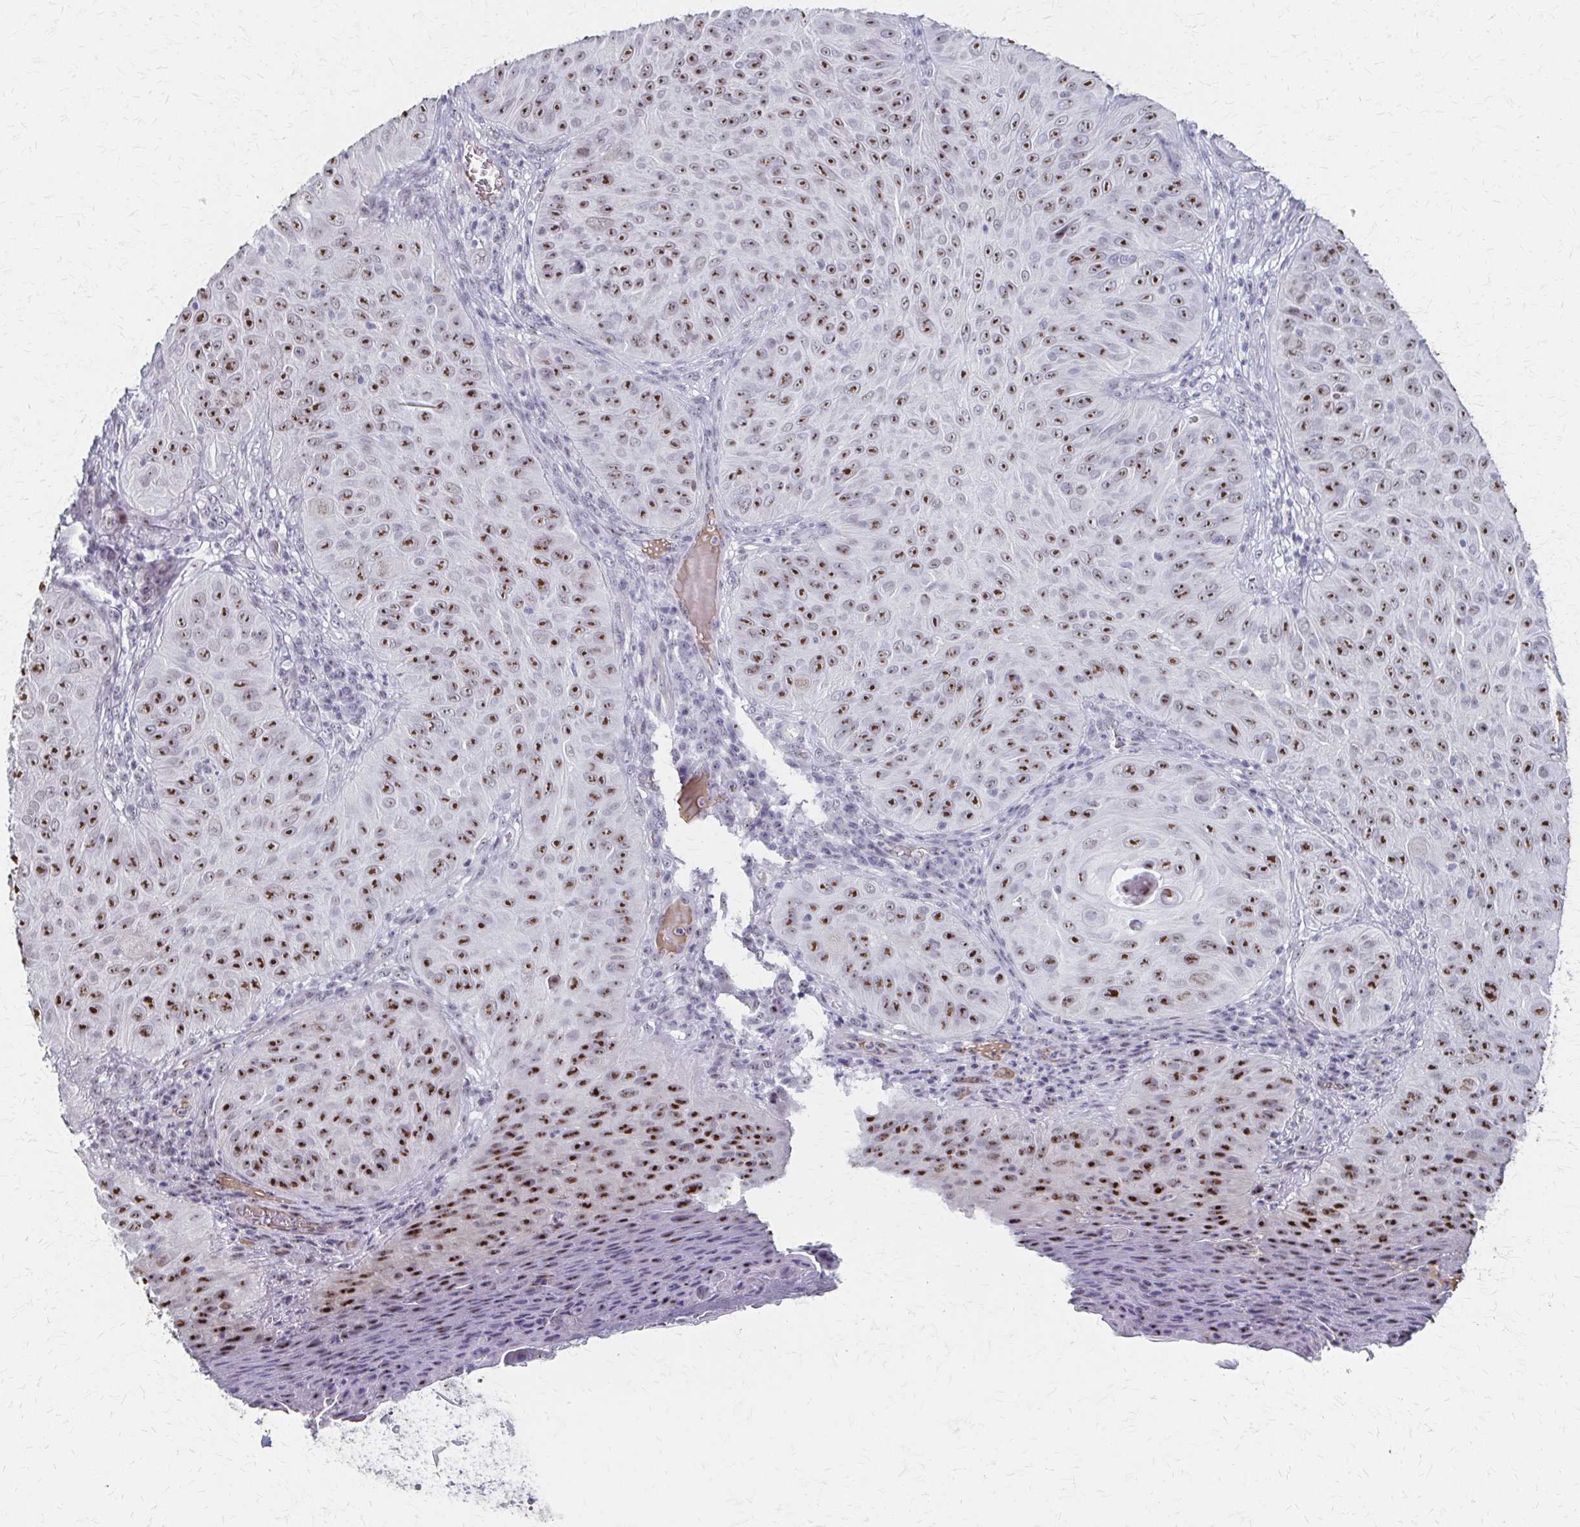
{"staining": {"intensity": "strong", "quantity": "25%-75%", "location": "nuclear"}, "tissue": "skin cancer", "cell_type": "Tumor cells", "image_type": "cancer", "snomed": [{"axis": "morphology", "description": "Squamous cell carcinoma, NOS"}, {"axis": "topography", "description": "Skin"}], "caption": "This photomicrograph demonstrates squamous cell carcinoma (skin) stained with immunohistochemistry to label a protein in brown. The nuclear of tumor cells show strong positivity for the protein. Nuclei are counter-stained blue.", "gene": "PES1", "patient": {"sex": "male", "age": 82}}